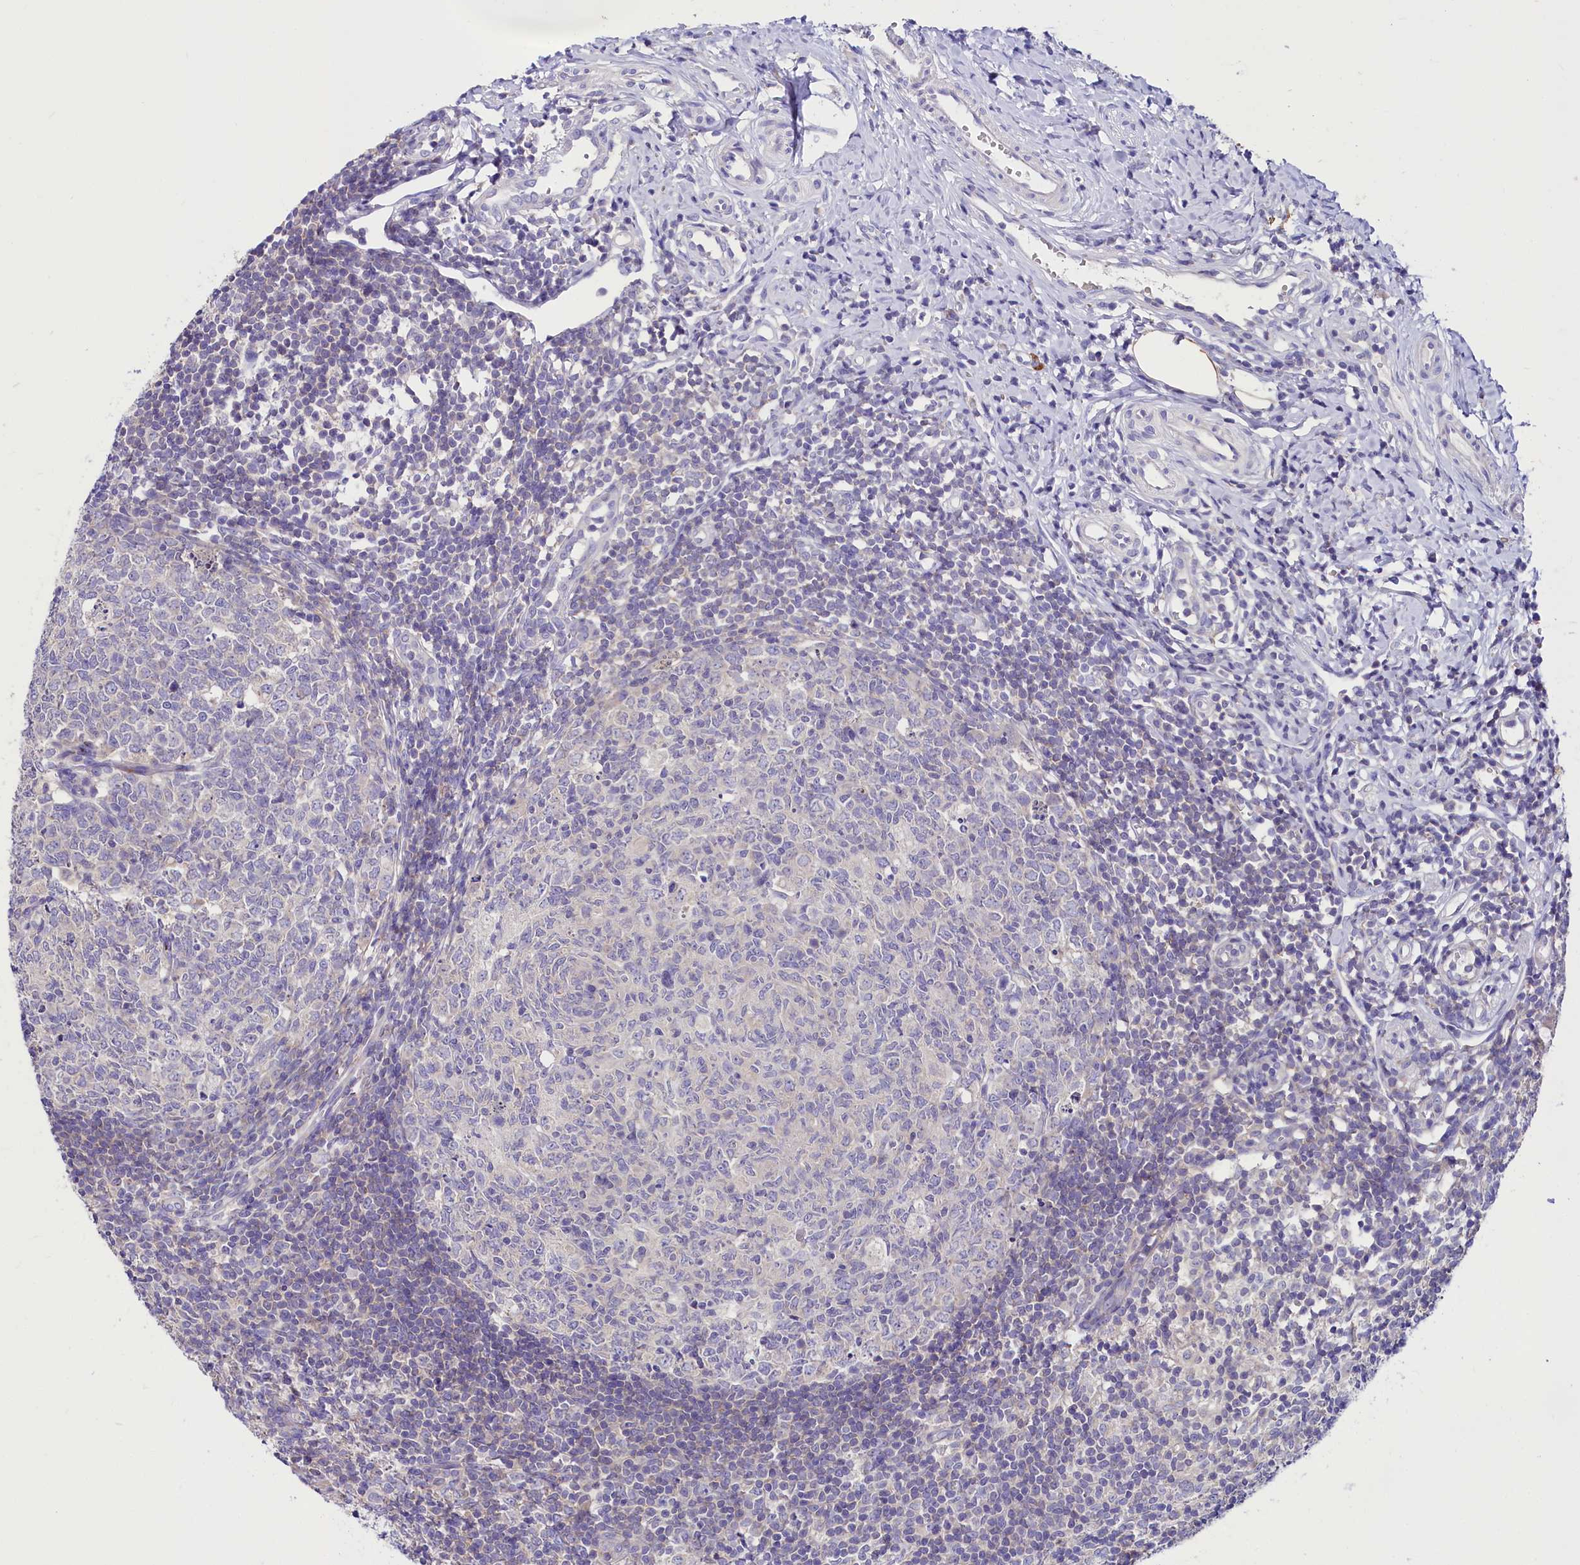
{"staining": {"intensity": "moderate", "quantity": ">75%", "location": "cytoplasmic/membranous"}, "tissue": "appendix", "cell_type": "Glandular cells", "image_type": "normal", "snomed": [{"axis": "morphology", "description": "Normal tissue, NOS"}, {"axis": "topography", "description": "Appendix"}], "caption": "Moderate cytoplasmic/membranous protein expression is appreciated in approximately >75% of glandular cells in appendix. The protein of interest is stained brown, and the nuclei are stained in blue (DAB IHC with brightfield microscopy, high magnification).", "gene": "ABHD5", "patient": {"sex": "male", "age": 14}}